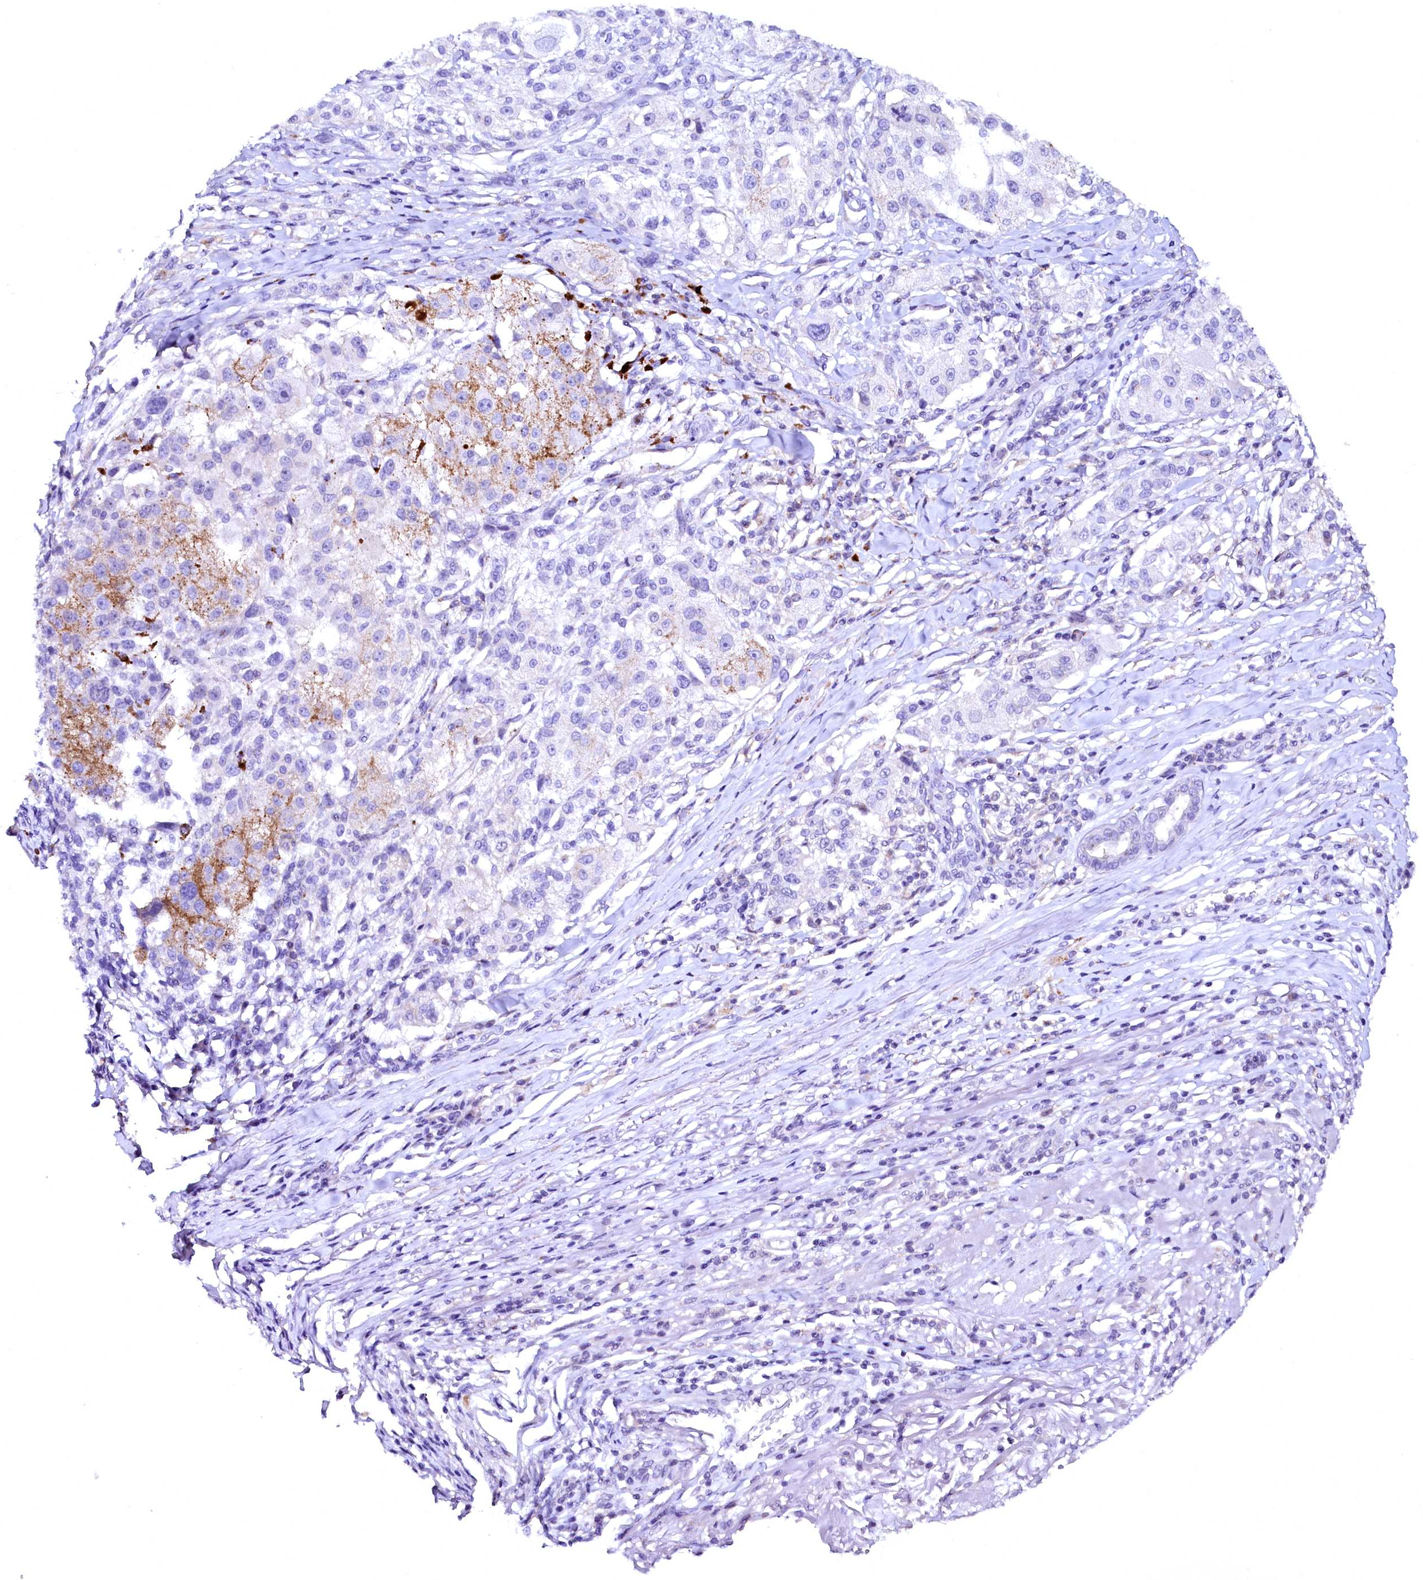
{"staining": {"intensity": "moderate", "quantity": "<25%", "location": "cytoplasmic/membranous"}, "tissue": "melanoma", "cell_type": "Tumor cells", "image_type": "cancer", "snomed": [{"axis": "morphology", "description": "Necrosis, NOS"}, {"axis": "morphology", "description": "Malignant melanoma, NOS"}, {"axis": "topography", "description": "Skin"}], "caption": "Immunohistochemistry (DAB (3,3'-diaminobenzidine)) staining of human melanoma reveals moderate cytoplasmic/membranous protein expression in about <25% of tumor cells.", "gene": "NALF1", "patient": {"sex": "female", "age": 87}}